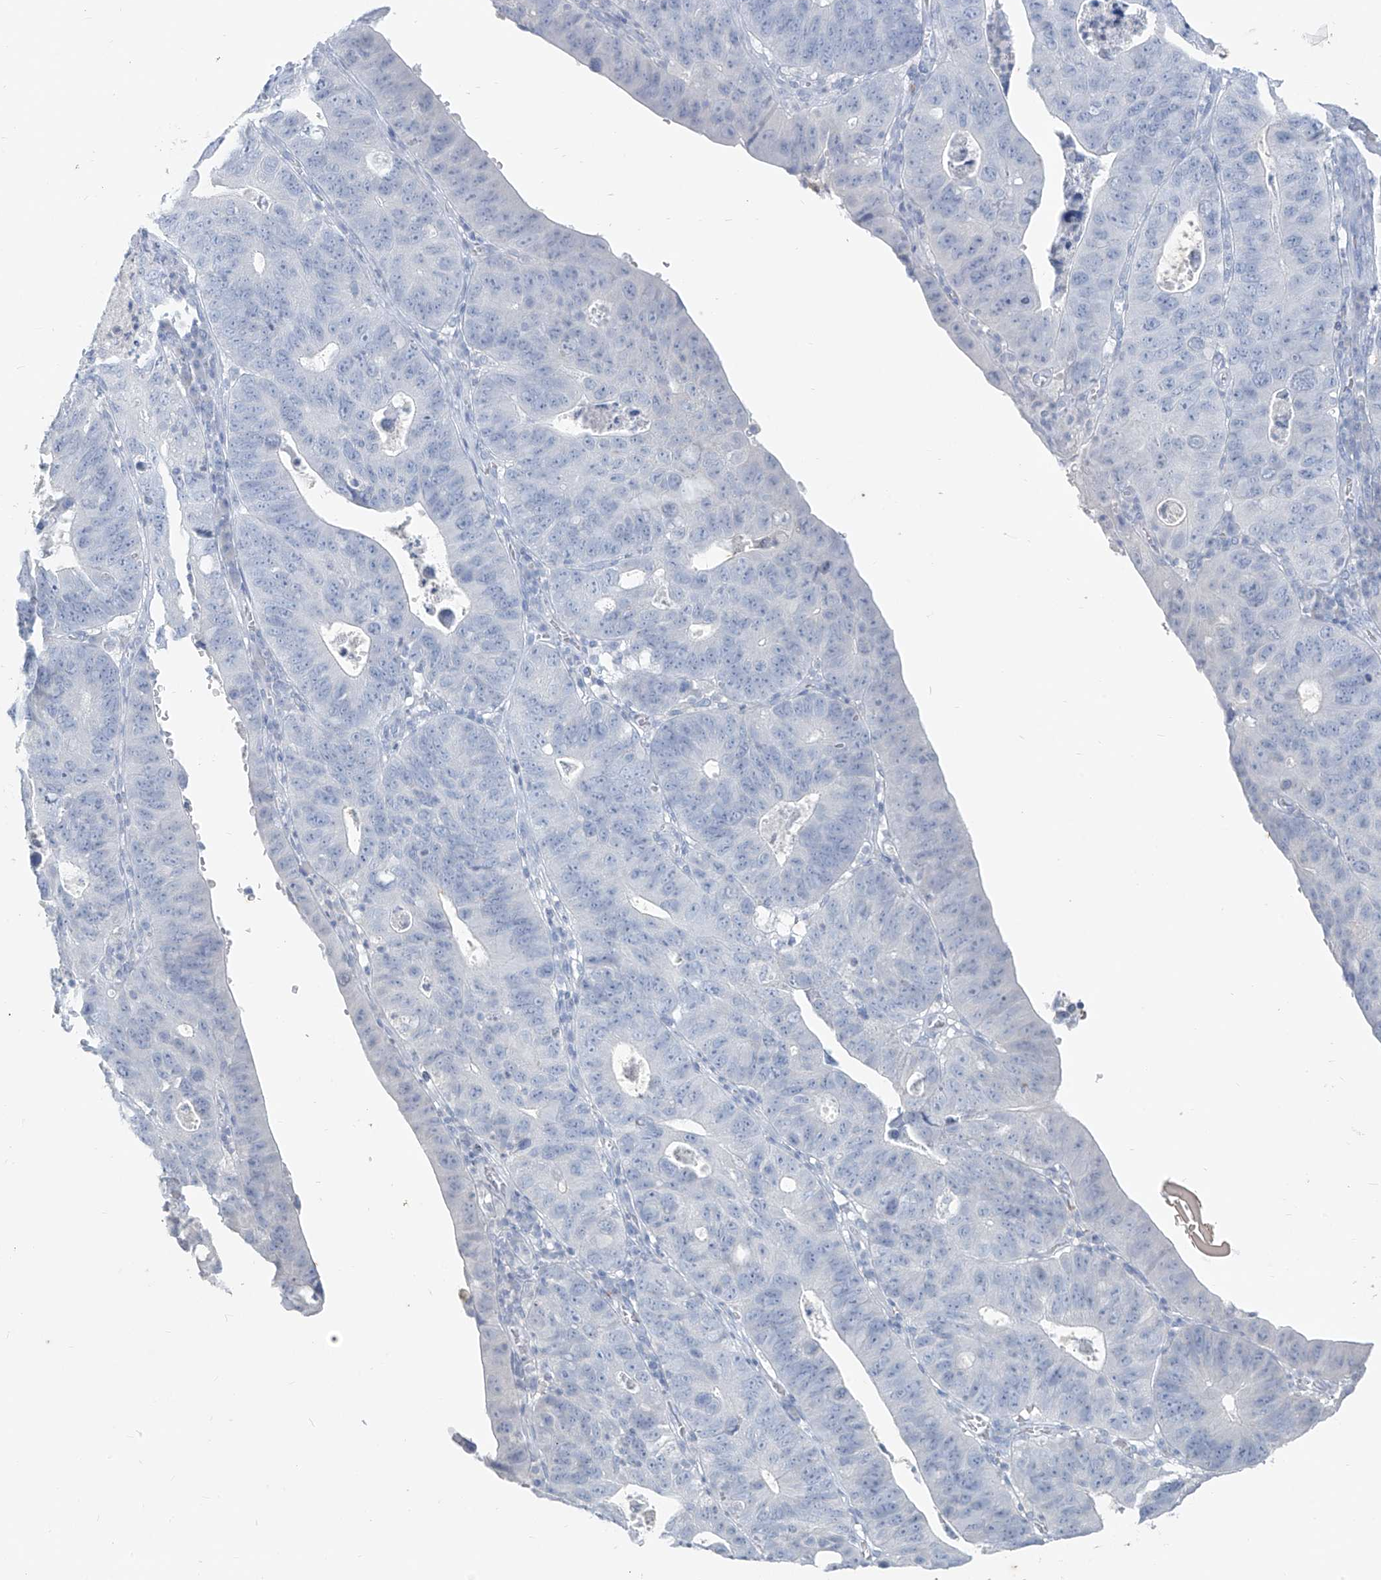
{"staining": {"intensity": "negative", "quantity": "none", "location": "none"}, "tissue": "stomach cancer", "cell_type": "Tumor cells", "image_type": "cancer", "snomed": [{"axis": "morphology", "description": "Adenocarcinoma, NOS"}, {"axis": "topography", "description": "Stomach"}], "caption": "Immunohistochemistry (IHC) image of human stomach cancer (adenocarcinoma) stained for a protein (brown), which reveals no expression in tumor cells.", "gene": "CX3CR1", "patient": {"sex": "male", "age": 59}}